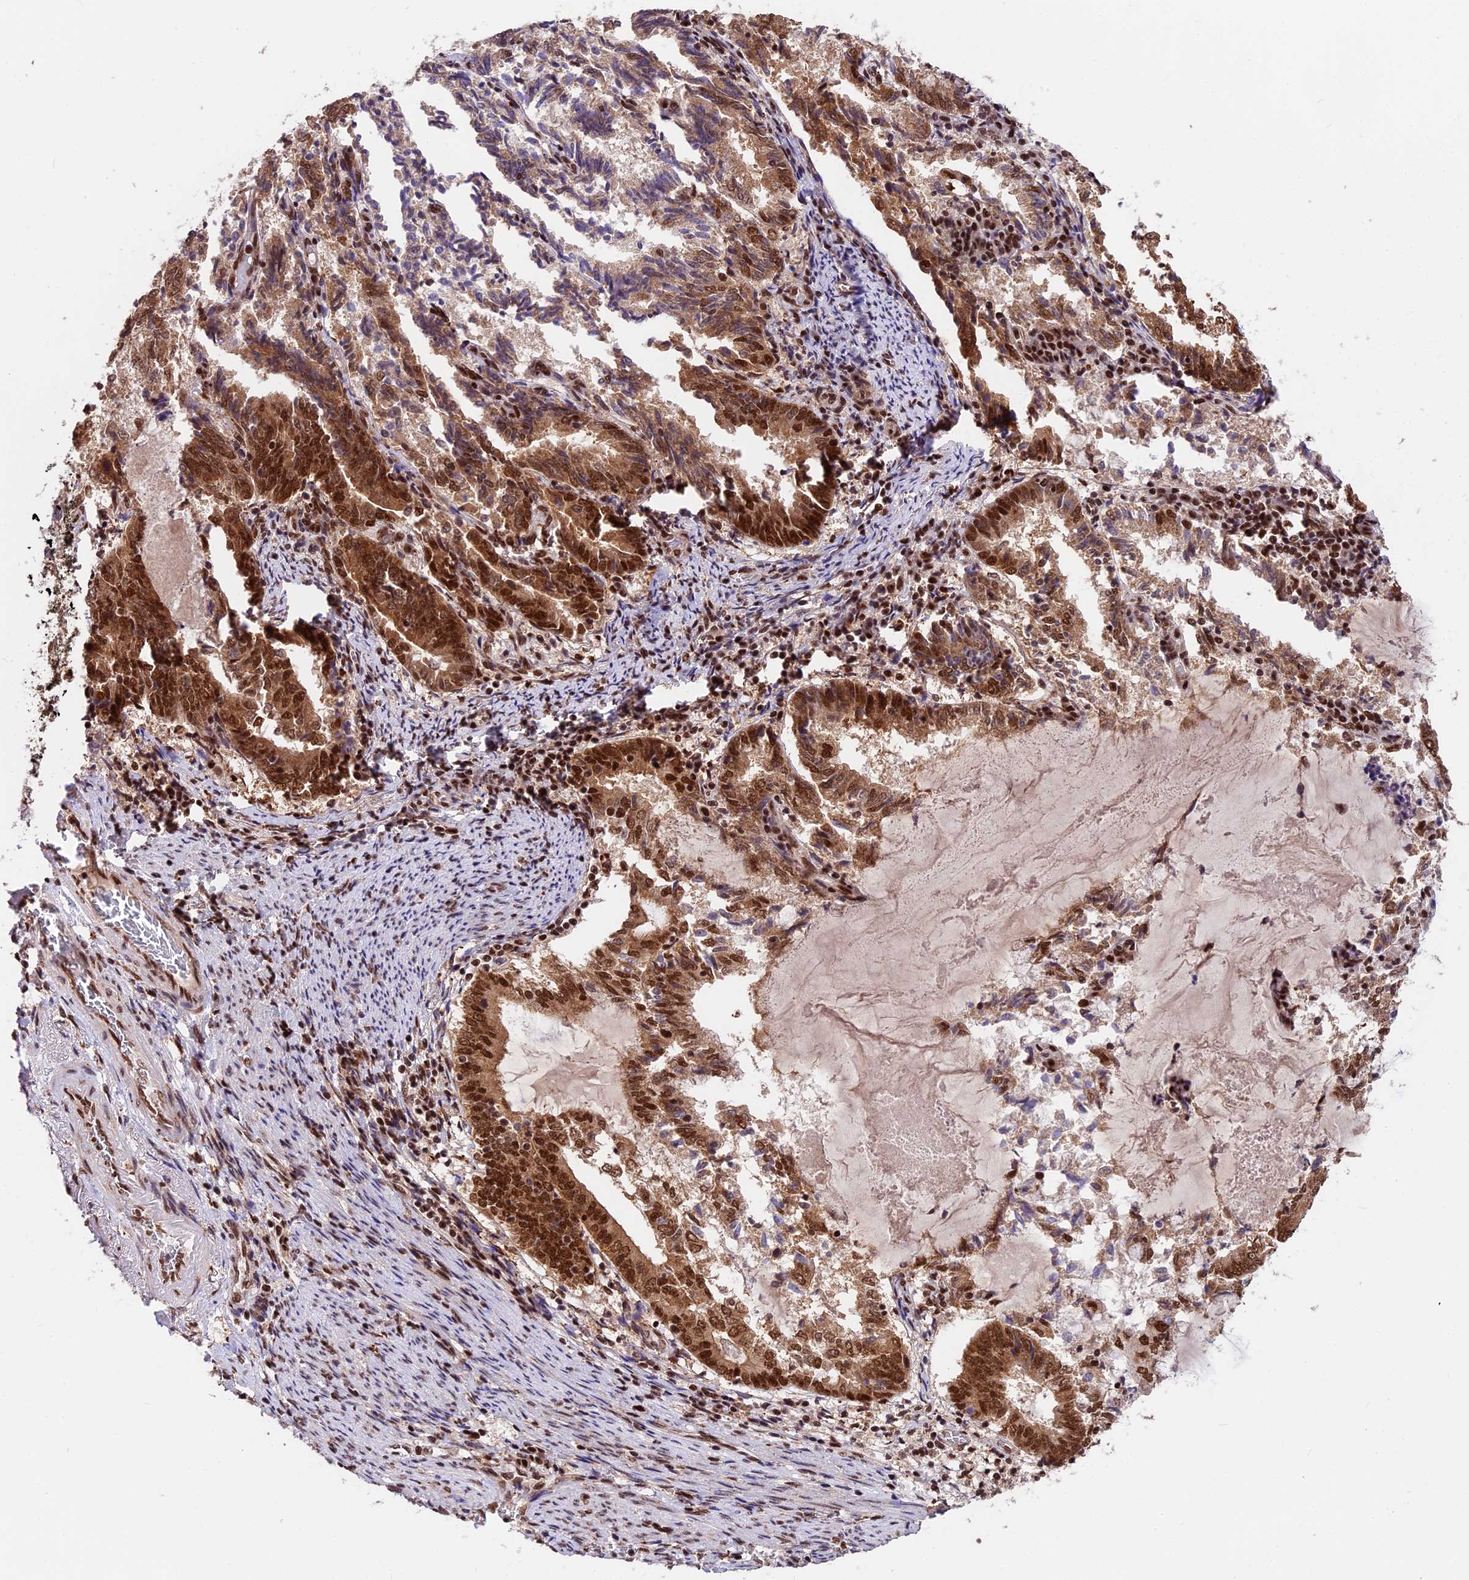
{"staining": {"intensity": "strong", "quantity": ">75%", "location": "cytoplasmic/membranous,nuclear"}, "tissue": "endometrial cancer", "cell_type": "Tumor cells", "image_type": "cancer", "snomed": [{"axis": "morphology", "description": "Adenocarcinoma, NOS"}, {"axis": "topography", "description": "Endometrium"}], "caption": "Endometrial cancer (adenocarcinoma) stained with DAB (3,3'-diaminobenzidine) IHC reveals high levels of strong cytoplasmic/membranous and nuclear staining in about >75% of tumor cells.", "gene": "RAMAC", "patient": {"sex": "female", "age": 80}}